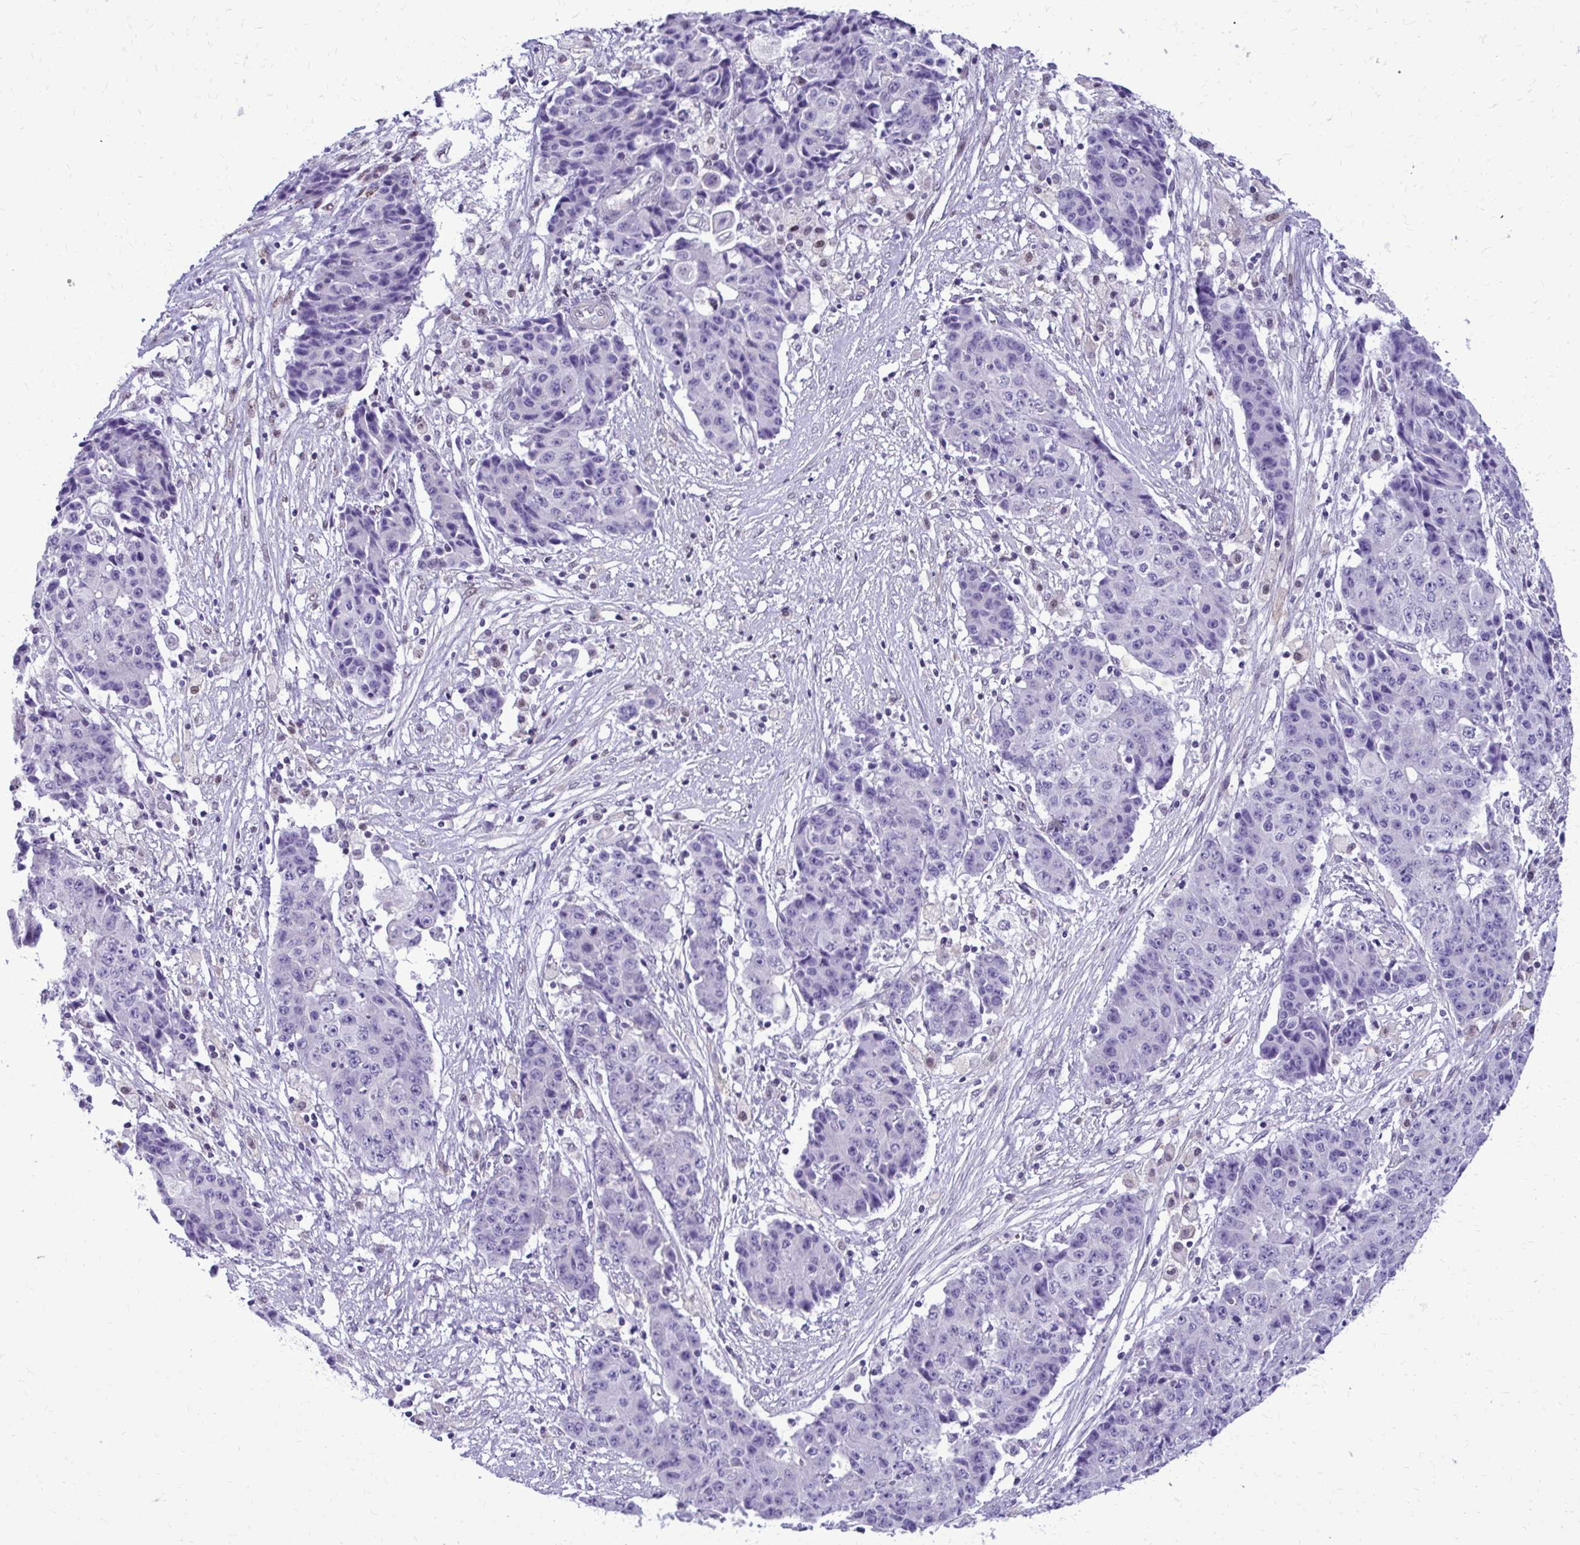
{"staining": {"intensity": "negative", "quantity": "none", "location": "none"}, "tissue": "ovarian cancer", "cell_type": "Tumor cells", "image_type": "cancer", "snomed": [{"axis": "morphology", "description": "Carcinoma, endometroid"}, {"axis": "topography", "description": "Ovary"}], "caption": "Histopathology image shows no protein expression in tumor cells of endometroid carcinoma (ovarian) tissue.", "gene": "RASL11B", "patient": {"sex": "female", "age": 42}}